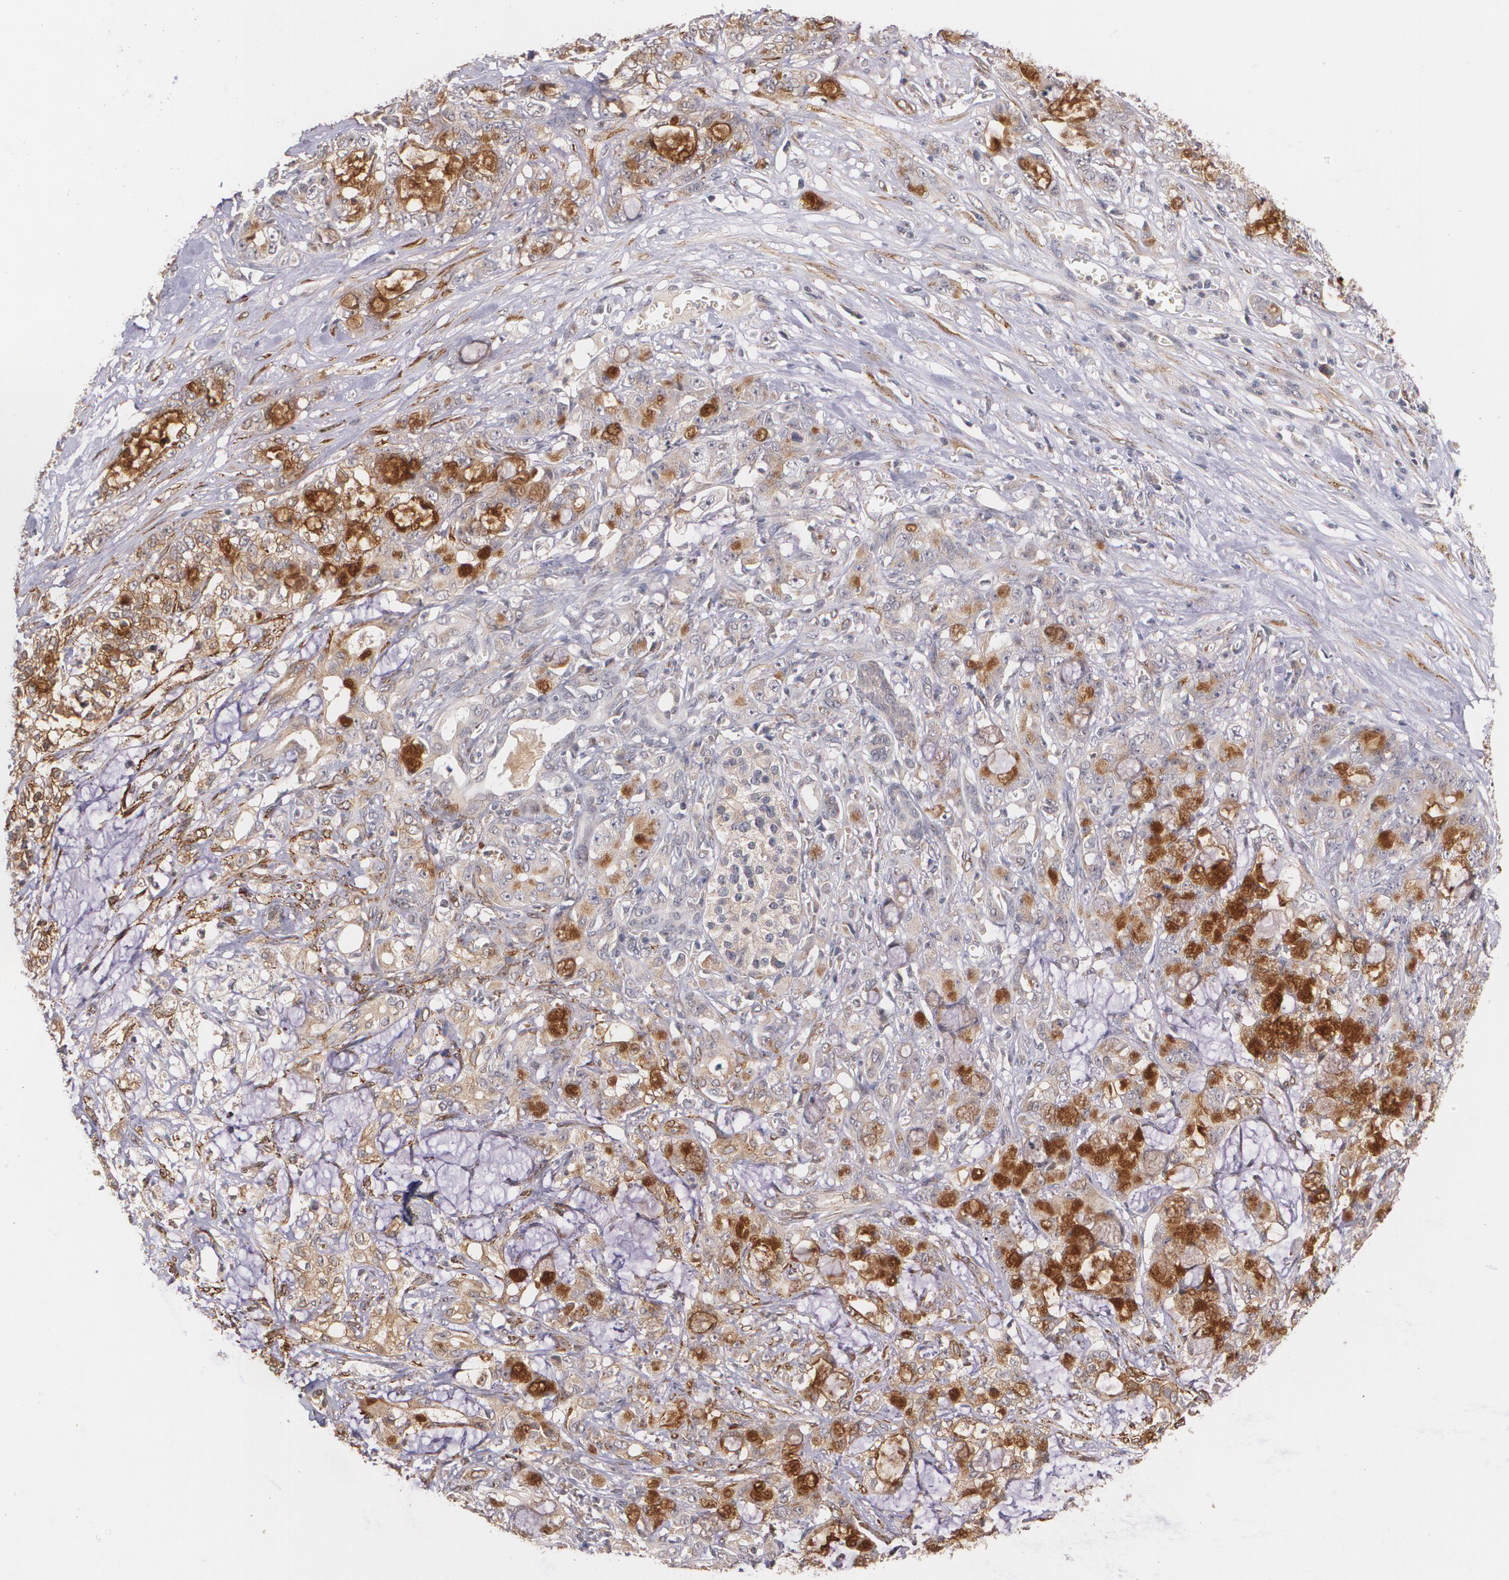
{"staining": {"intensity": "moderate", "quantity": "25%-75%", "location": "cytoplasmic/membranous"}, "tissue": "pancreatic cancer", "cell_type": "Tumor cells", "image_type": "cancer", "snomed": [{"axis": "morphology", "description": "Adenocarcinoma, NOS"}, {"axis": "topography", "description": "Pancreas"}], "caption": "Immunohistochemical staining of human pancreatic cancer (adenocarcinoma) displays medium levels of moderate cytoplasmic/membranous expression in approximately 25%-75% of tumor cells. The staining was performed using DAB (3,3'-diaminobenzidine) to visualize the protein expression in brown, while the nuclei were stained in blue with hematoxylin (Magnification: 20x).", "gene": "IFNGR2", "patient": {"sex": "female", "age": 73}}